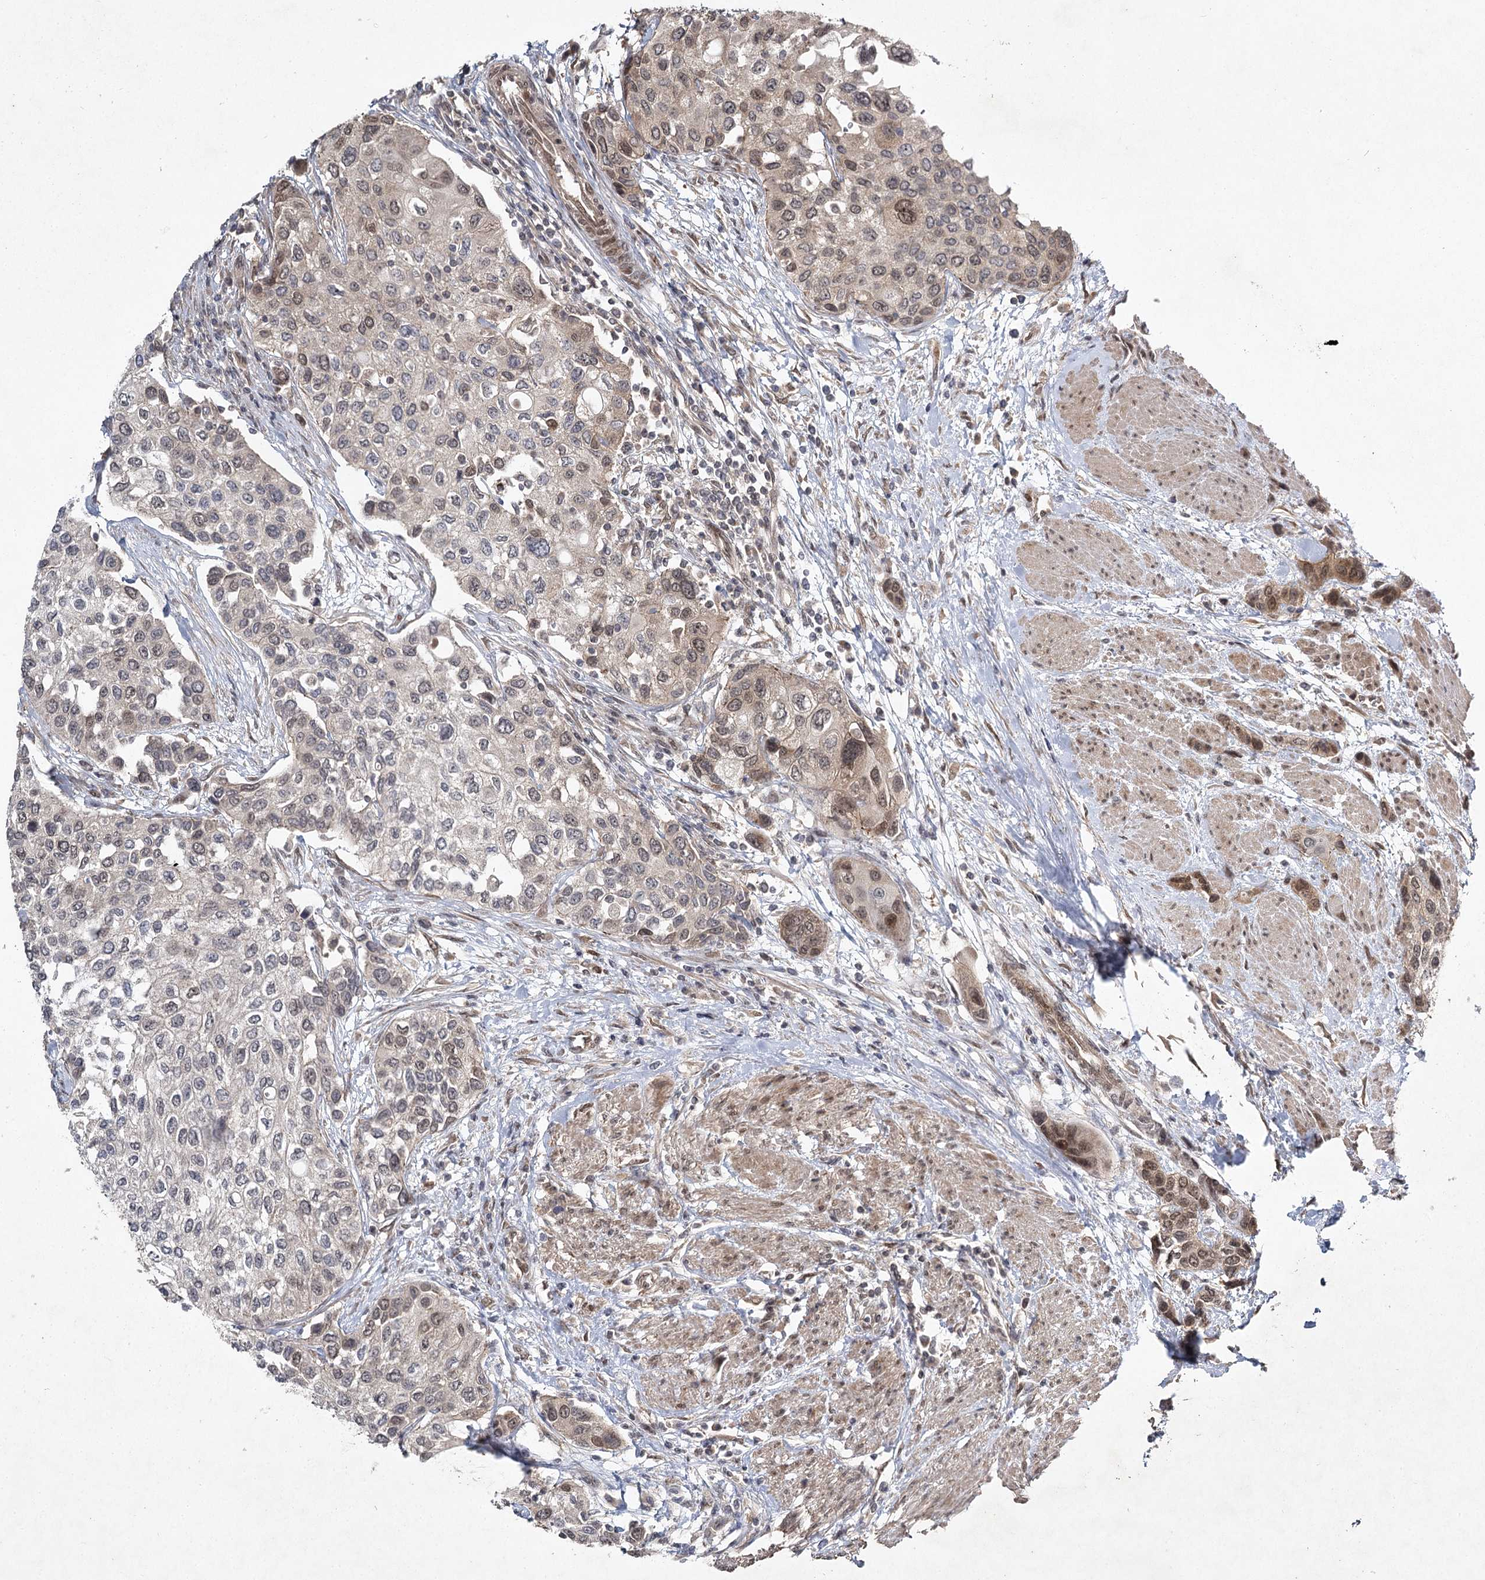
{"staining": {"intensity": "moderate", "quantity": "<25%", "location": "nuclear"}, "tissue": "urothelial cancer", "cell_type": "Tumor cells", "image_type": "cancer", "snomed": [{"axis": "morphology", "description": "Normal tissue, NOS"}, {"axis": "morphology", "description": "Urothelial carcinoma, High grade"}, {"axis": "topography", "description": "Vascular tissue"}, {"axis": "topography", "description": "Urinary bladder"}], "caption": "Urothelial cancer was stained to show a protein in brown. There is low levels of moderate nuclear expression in approximately <25% of tumor cells.", "gene": "DCUN1D4", "patient": {"sex": "female", "age": 56}}